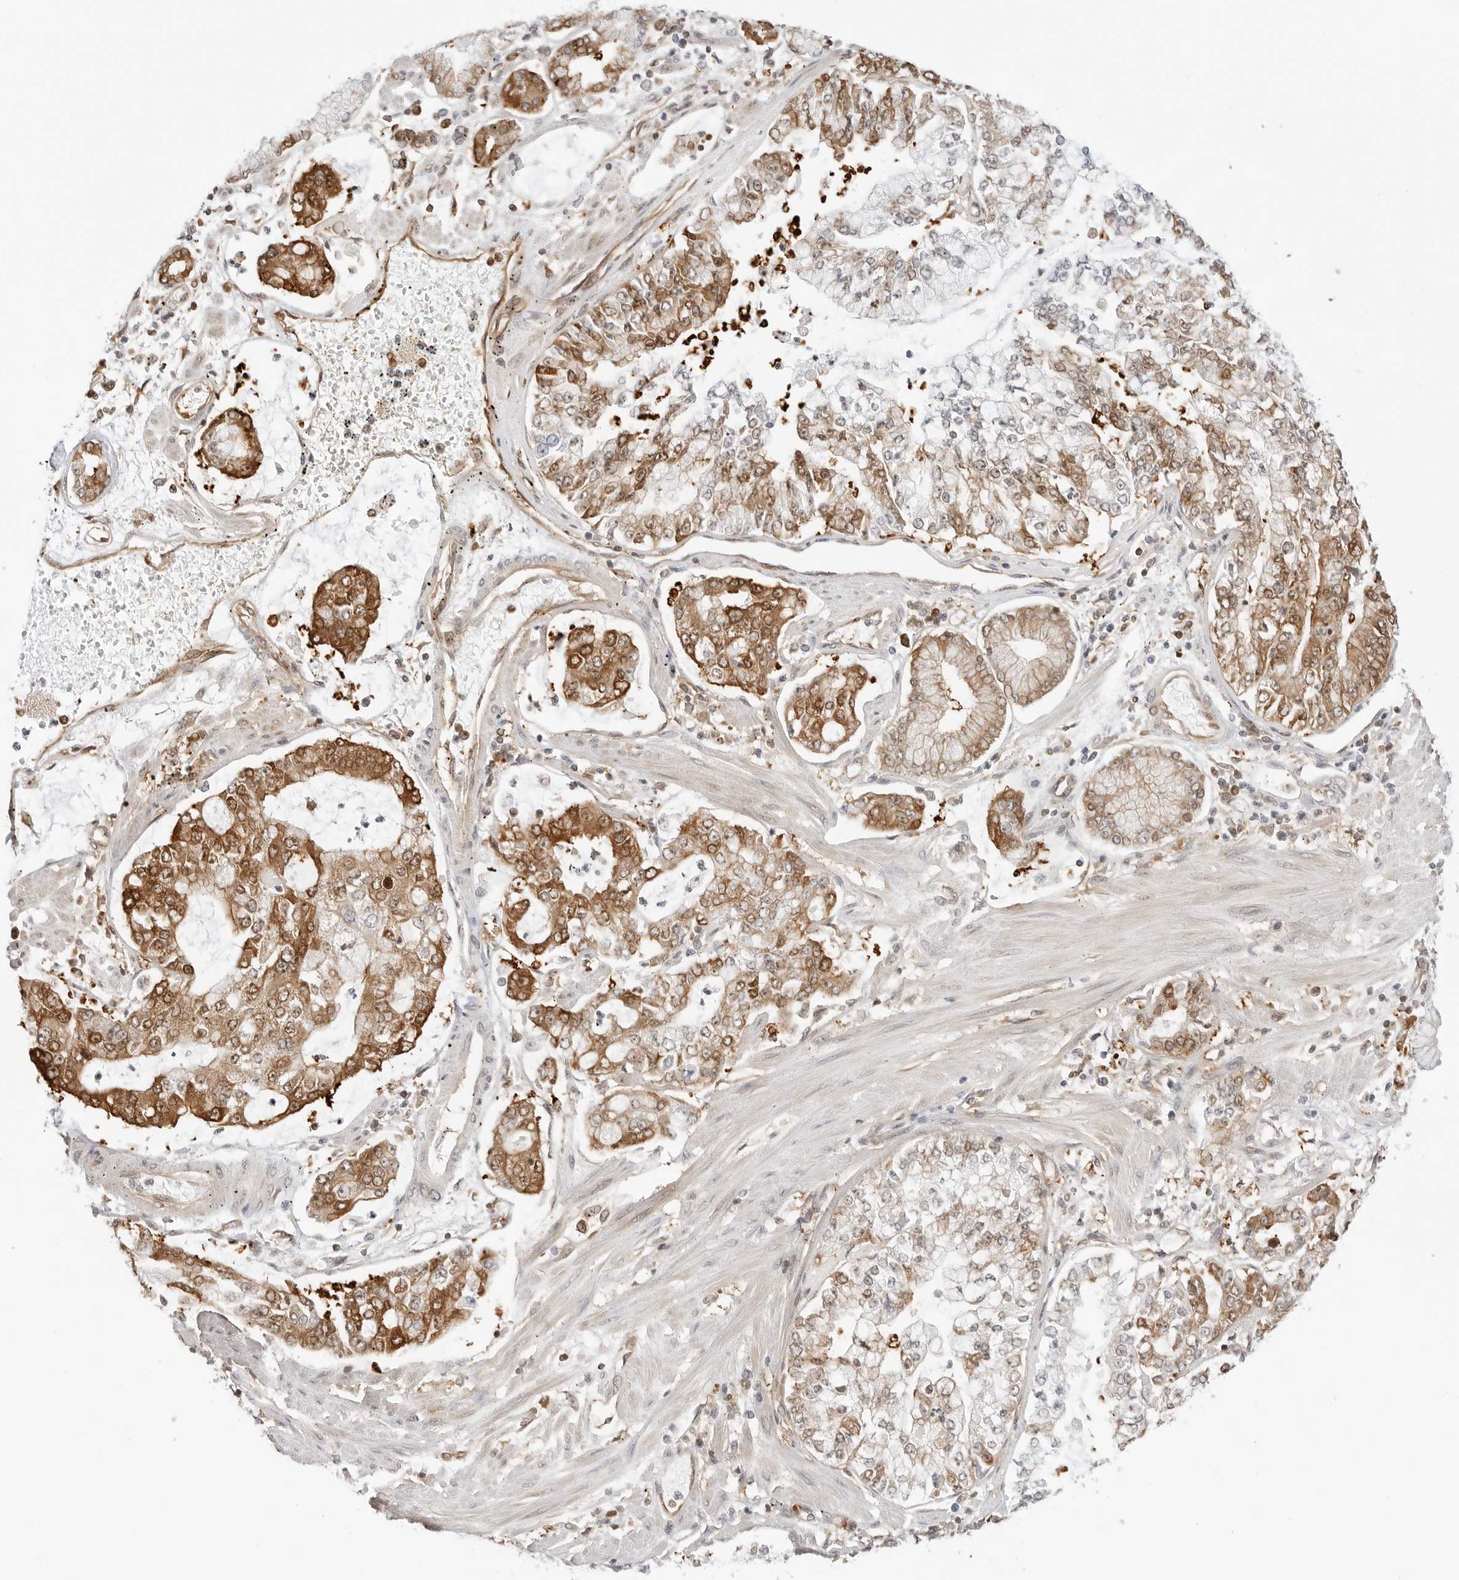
{"staining": {"intensity": "moderate", "quantity": "25%-75%", "location": "cytoplasmic/membranous,nuclear"}, "tissue": "stomach cancer", "cell_type": "Tumor cells", "image_type": "cancer", "snomed": [{"axis": "morphology", "description": "Adenocarcinoma, NOS"}, {"axis": "topography", "description": "Stomach"}], "caption": "Human stomach cancer stained with a protein marker exhibits moderate staining in tumor cells.", "gene": "NUDC", "patient": {"sex": "male", "age": 76}}